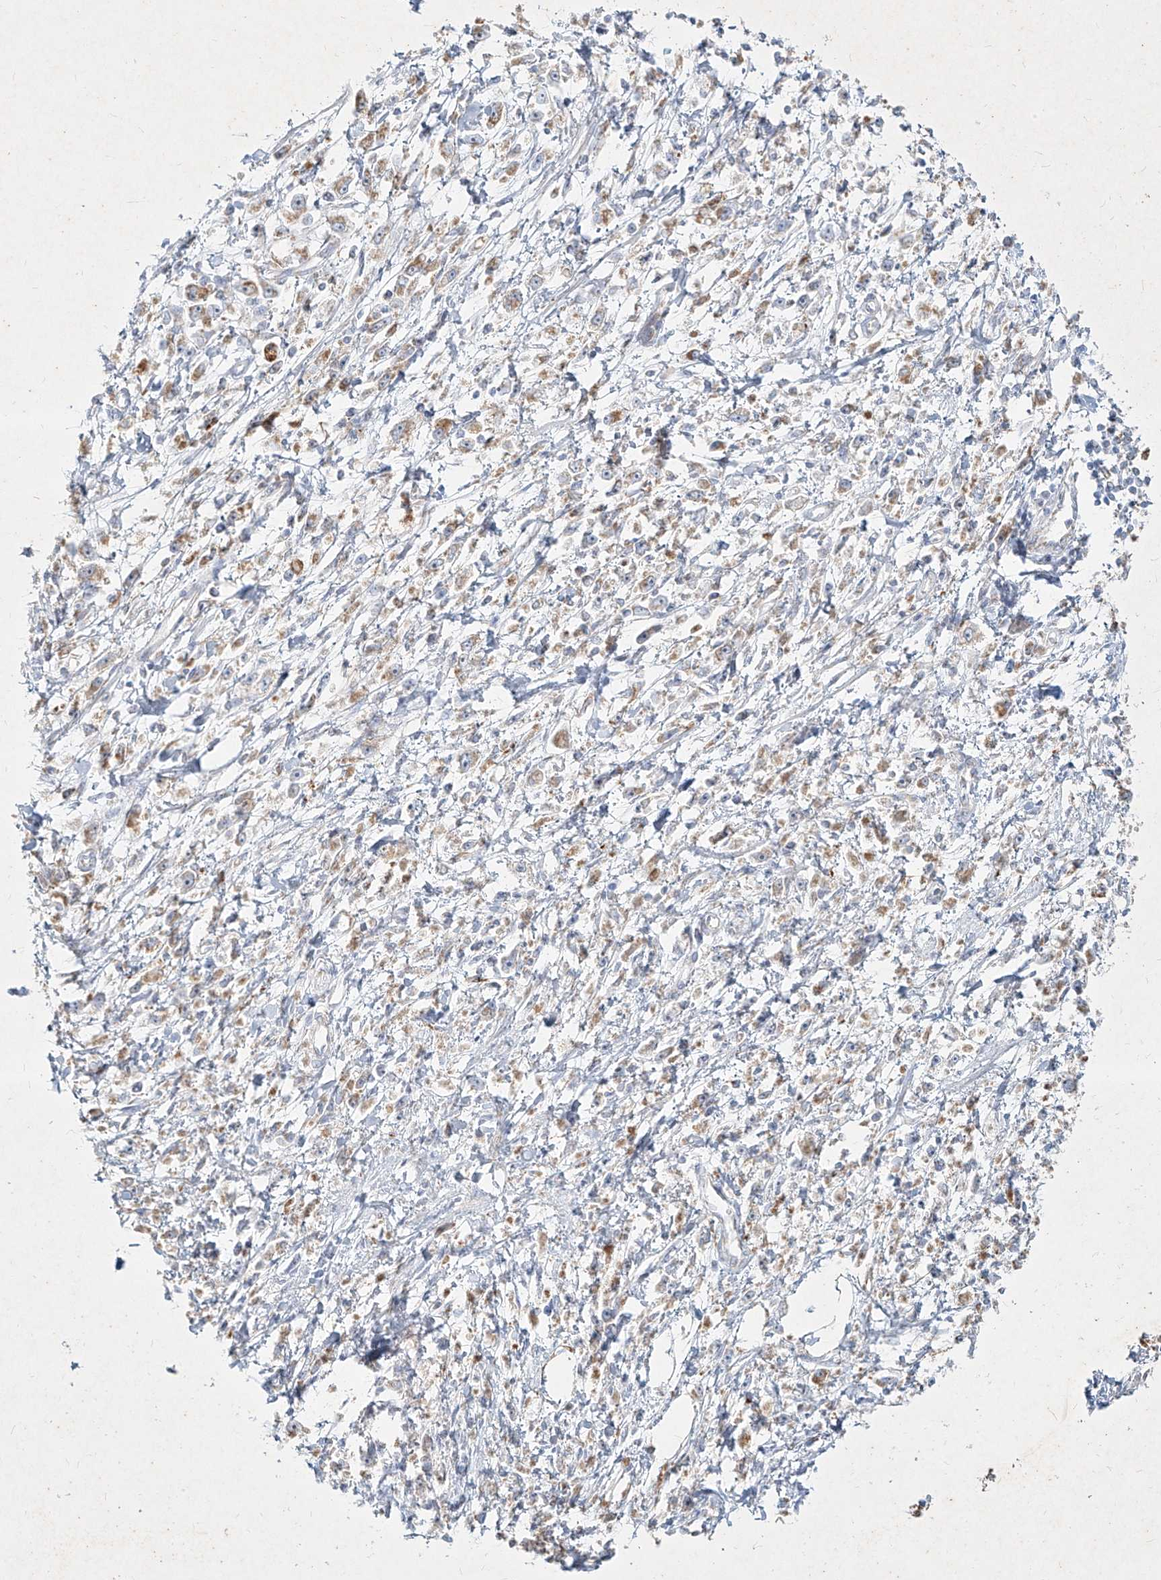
{"staining": {"intensity": "moderate", "quantity": "25%-75%", "location": "cytoplasmic/membranous"}, "tissue": "stomach cancer", "cell_type": "Tumor cells", "image_type": "cancer", "snomed": [{"axis": "morphology", "description": "Adenocarcinoma, NOS"}, {"axis": "topography", "description": "Stomach"}], "caption": "Stomach cancer tissue reveals moderate cytoplasmic/membranous expression in about 25%-75% of tumor cells, visualized by immunohistochemistry.", "gene": "MTX2", "patient": {"sex": "female", "age": 59}}